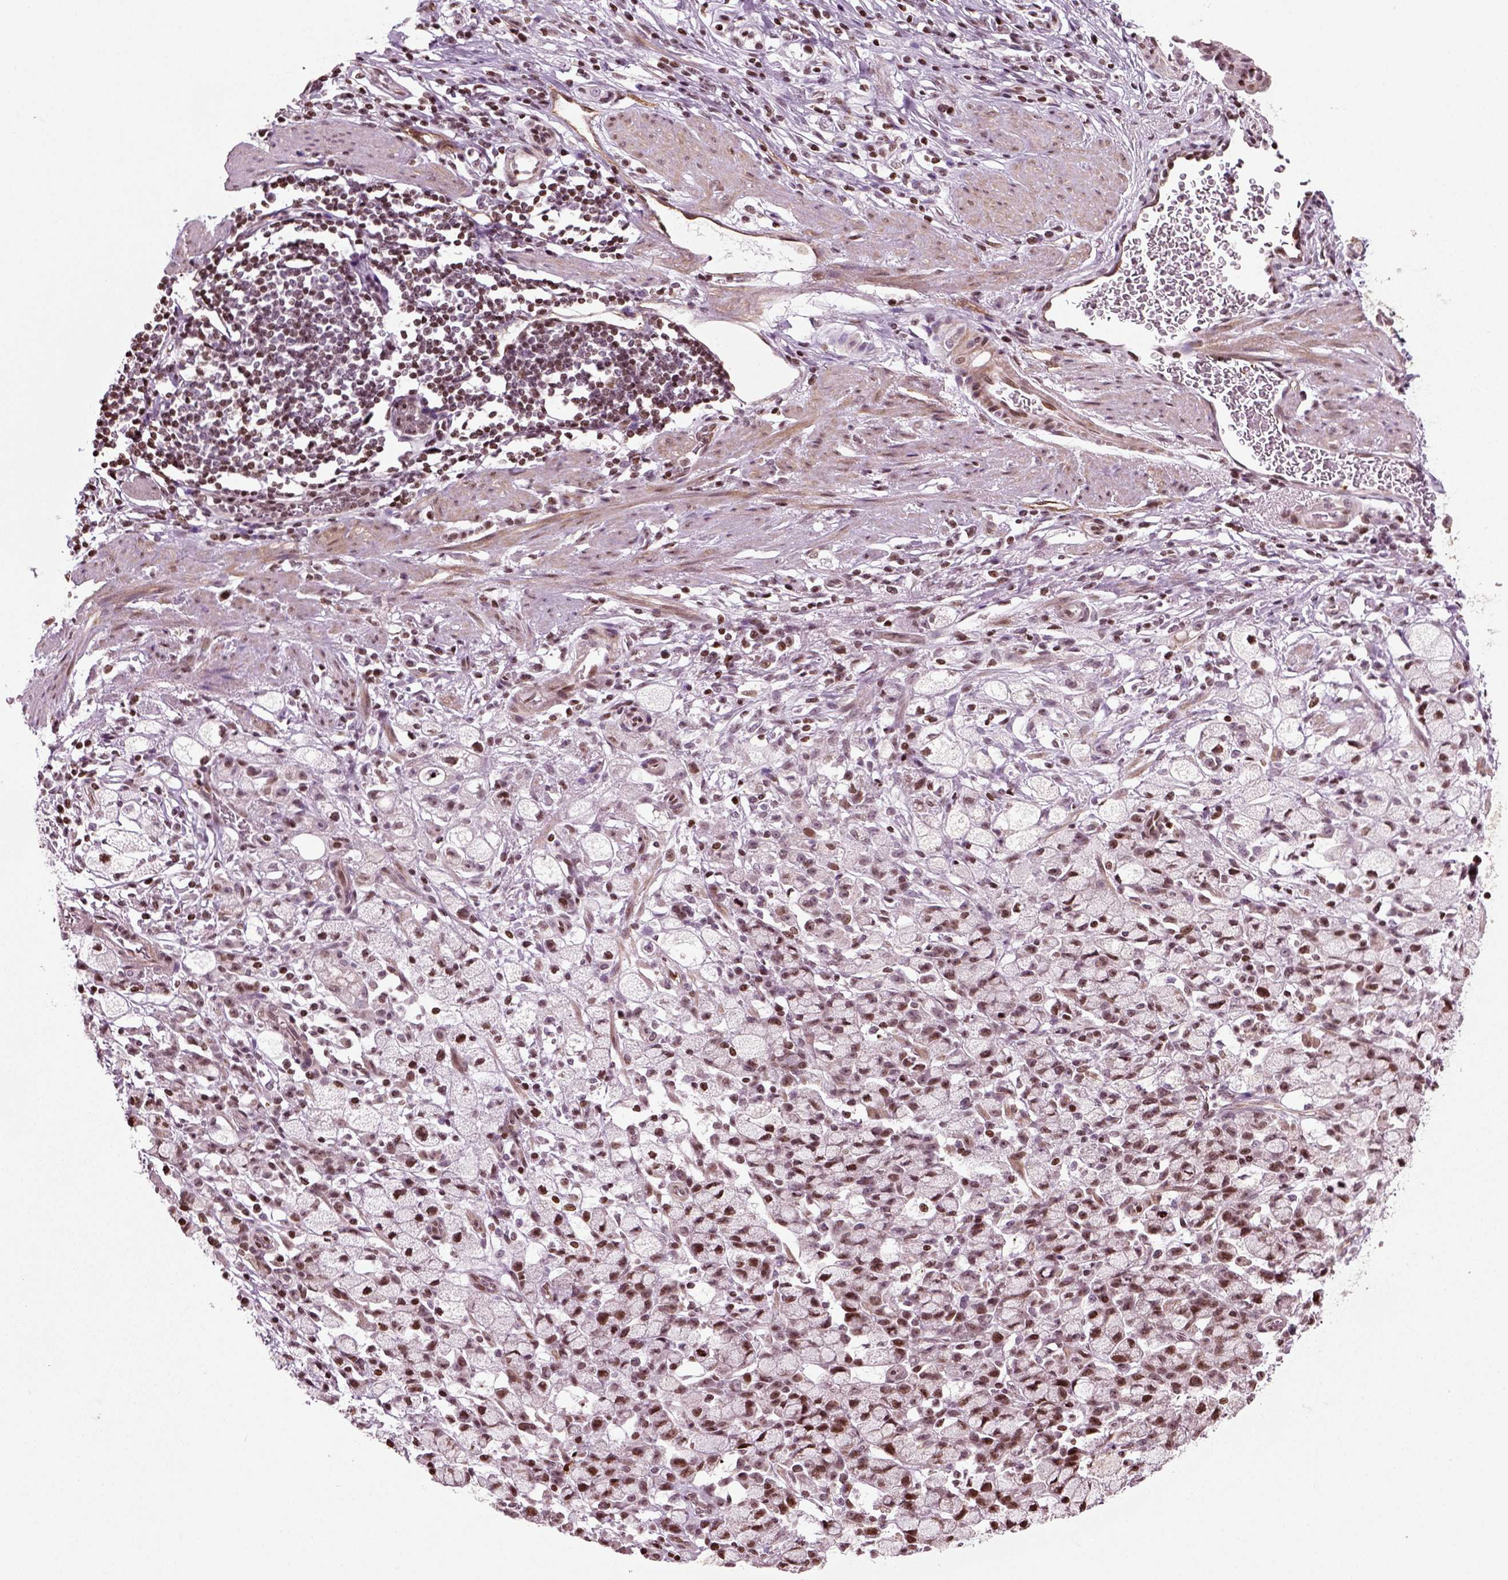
{"staining": {"intensity": "moderate", "quantity": "25%-75%", "location": "nuclear"}, "tissue": "stomach cancer", "cell_type": "Tumor cells", "image_type": "cancer", "snomed": [{"axis": "morphology", "description": "Adenocarcinoma, NOS"}, {"axis": "topography", "description": "Stomach"}], "caption": "Protein expression analysis of human stomach cancer (adenocarcinoma) reveals moderate nuclear staining in about 25%-75% of tumor cells.", "gene": "HEYL", "patient": {"sex": "male", "age": 58}}